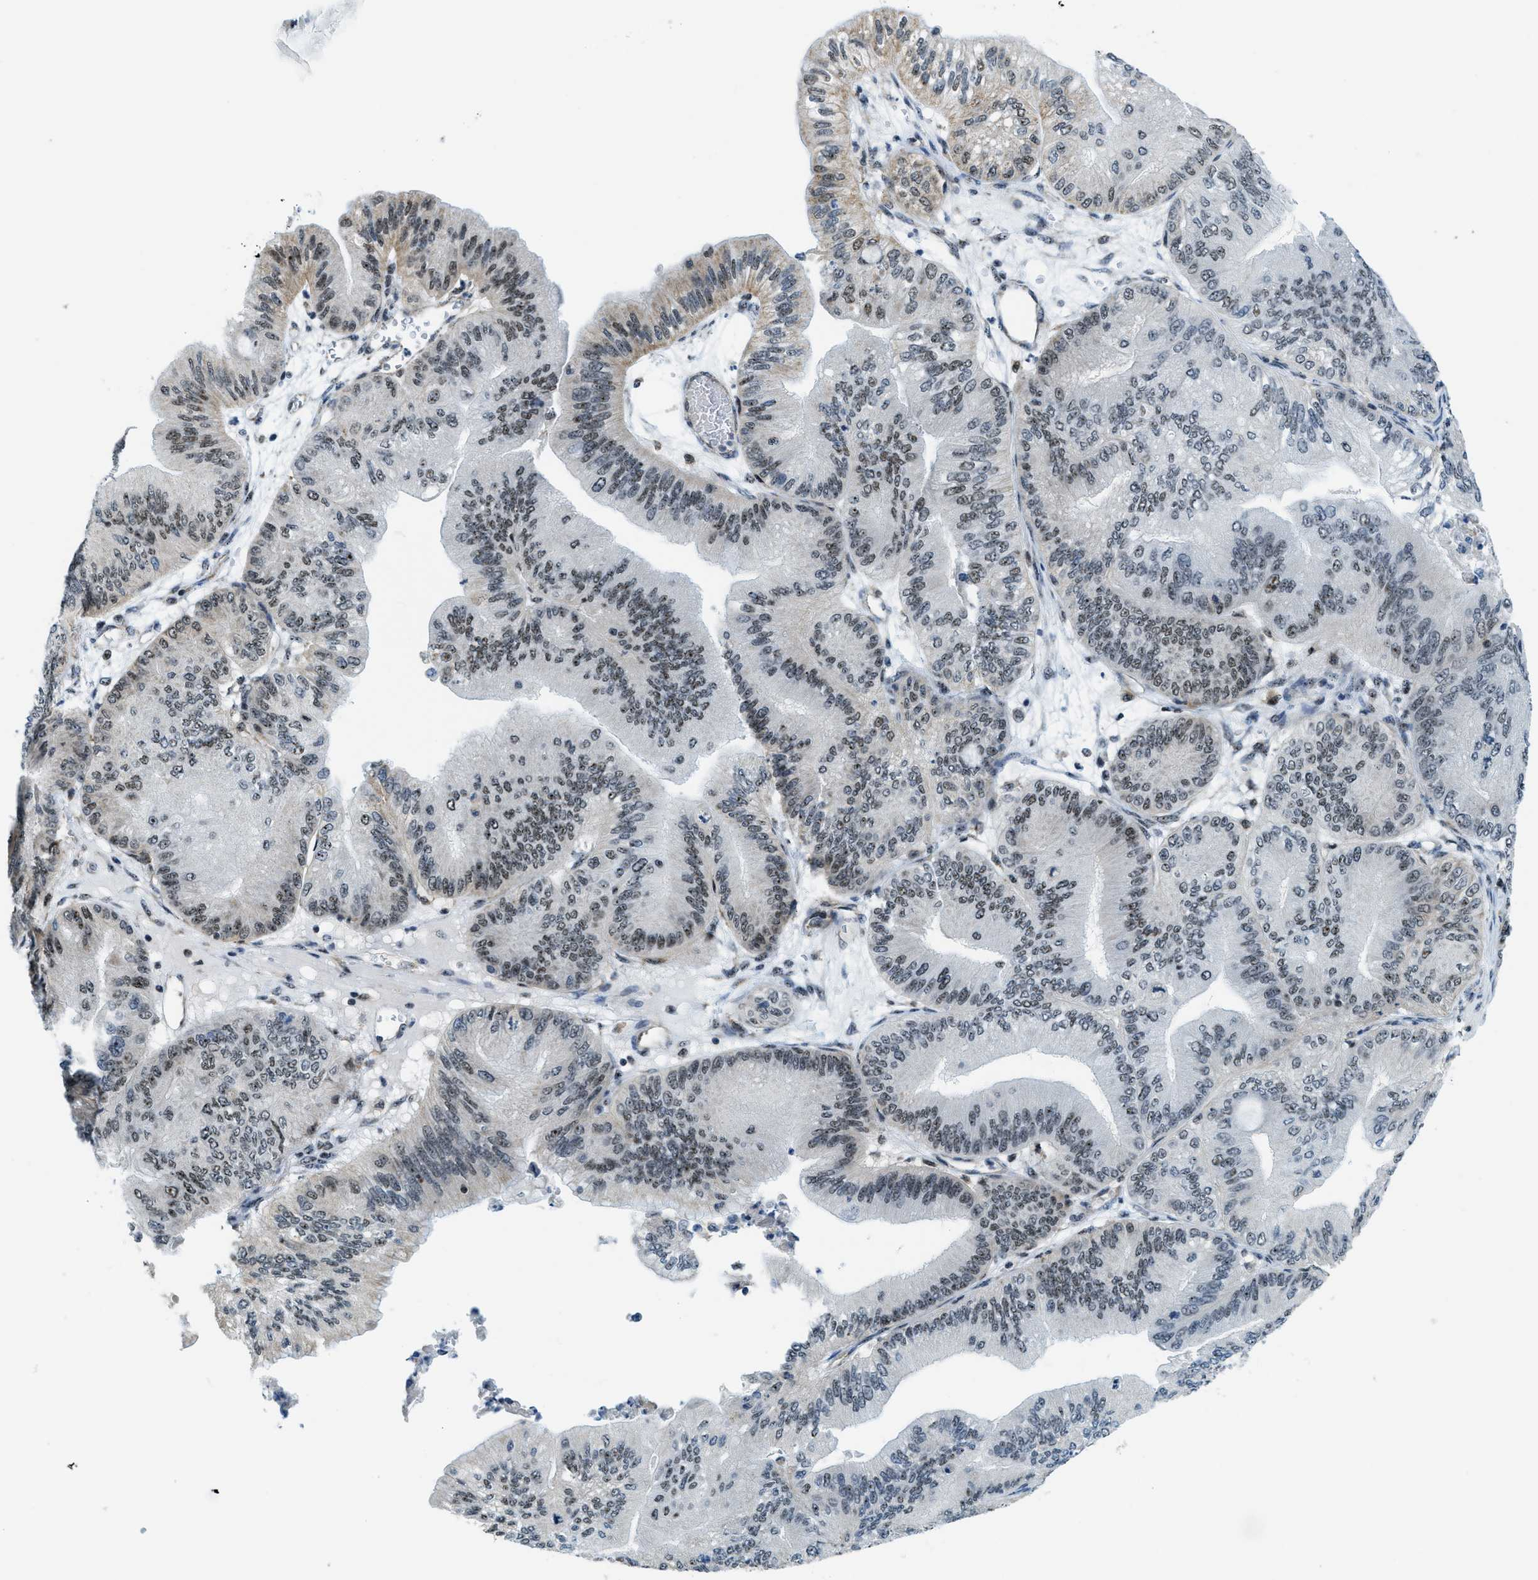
{"staining": {"intensity": "weak", "quantity": "25%-75%", "location": "cytoplasmic/membranous,nuclear"}, "tissue": "ovarian cancer", "cell_type": "Tumor cells", "image_type": "cancer", "snomed": [{"axis": "morphology", "description": "Cystadenocarcinoma, mucinous, NOS"}, {"axis": "topography", "description": "Ovary"}], "caption": "Brown immunohistochemical staining in ovarian cancer demonstrates weak cytoplasmic/membranous and nuclear positivity in about 25%-75% of tumor cells.", "gene": "SP100", "patient": {"sex": "female", "age": 61}}